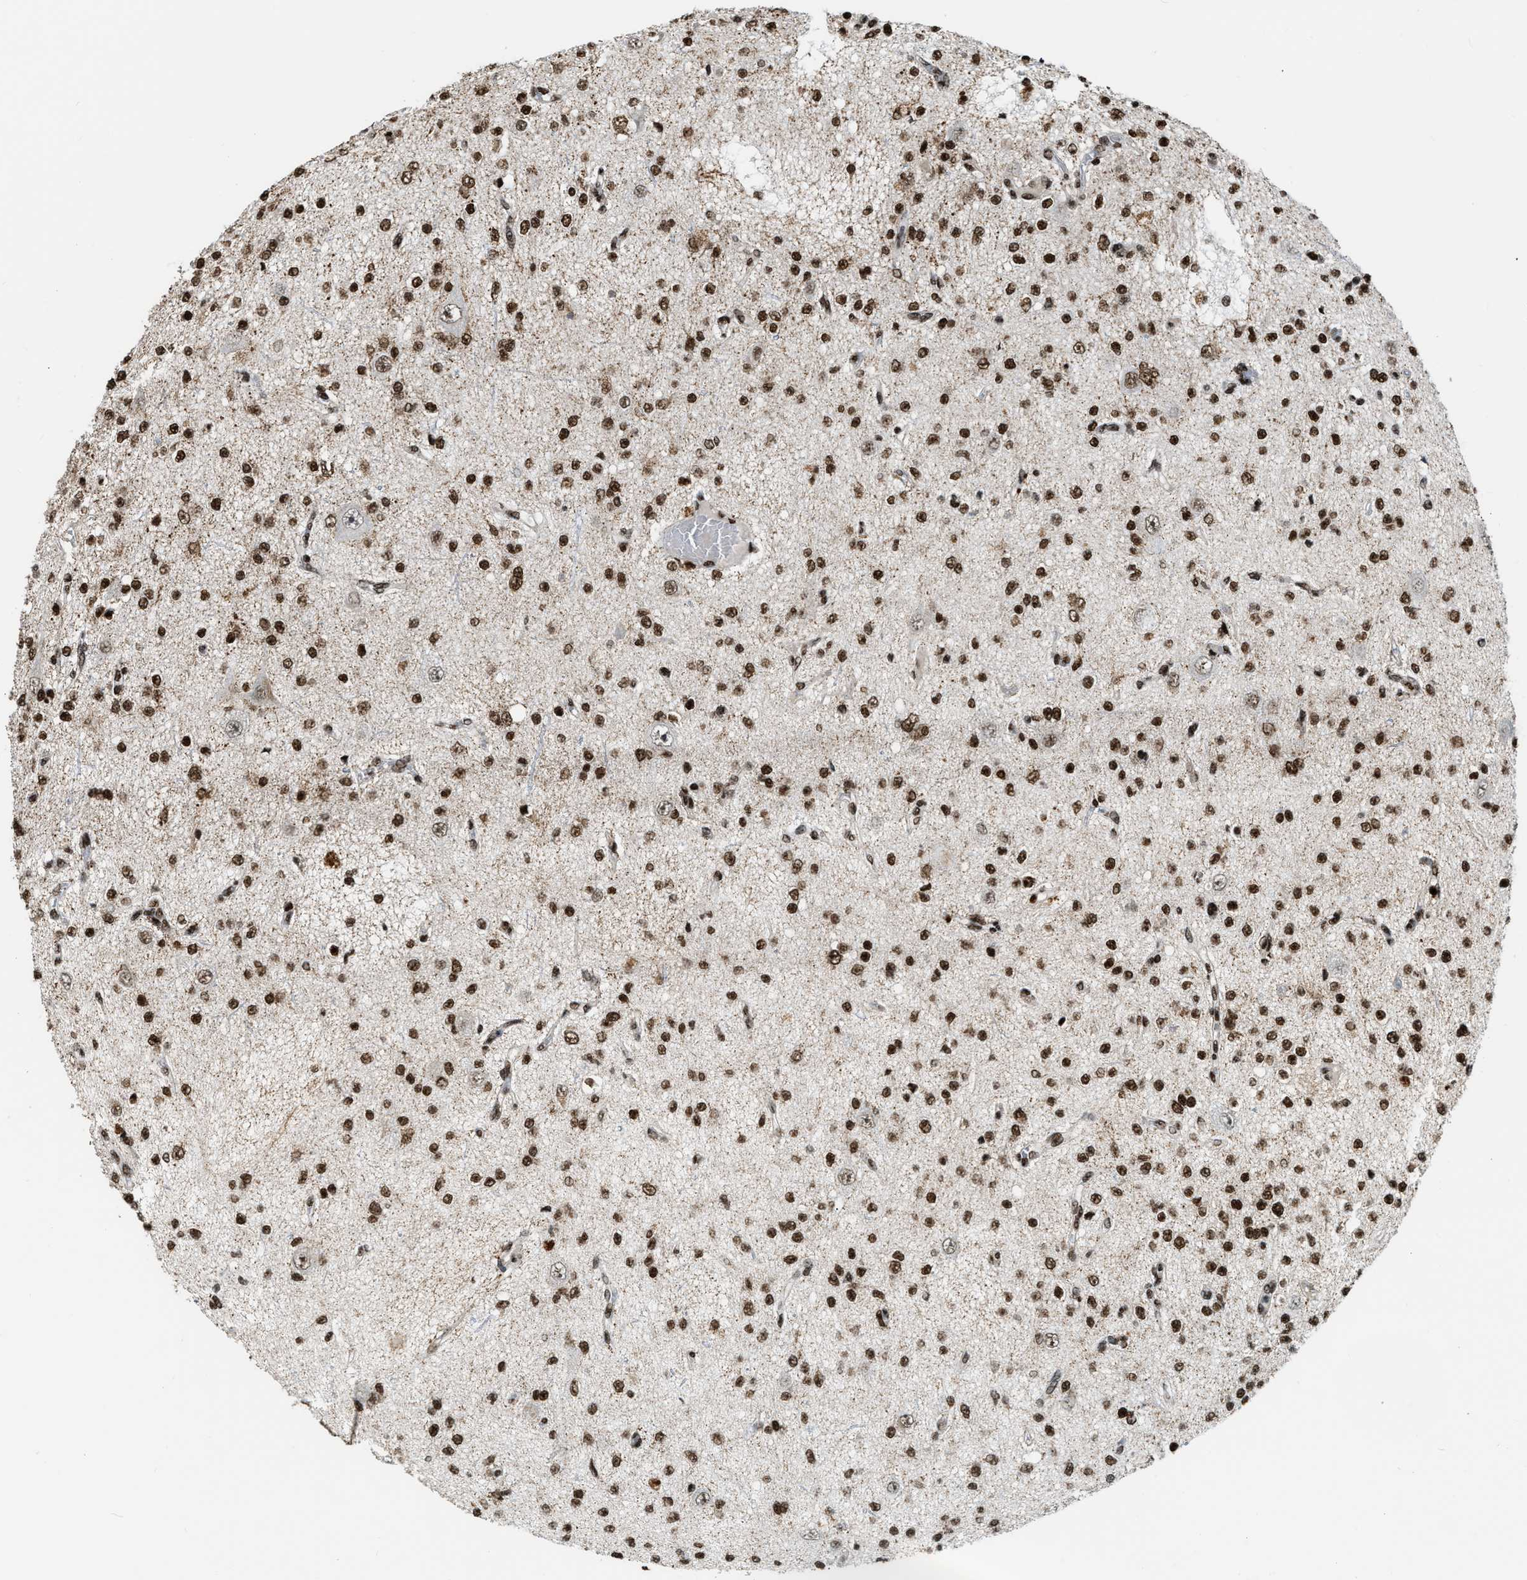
{"staining": {"intensity": "strong", "quantity": ">75%", "location": "nuclear"}, "tissue": "glioma", "cell_type": "Tumor cells", "image_type": "cancer", "snomed": [{"axis": "morphology", "description": "Glioma, malignant, Low grade"}, {"axis": "topography", "description": "Brain"}], "caption": "Malignant glioma (low-grade) tissue shows strong nuclear positivity in about >75% of tumor cells", "gene": "NUMA1", "patient": {"sex": "male", "age": 38}}